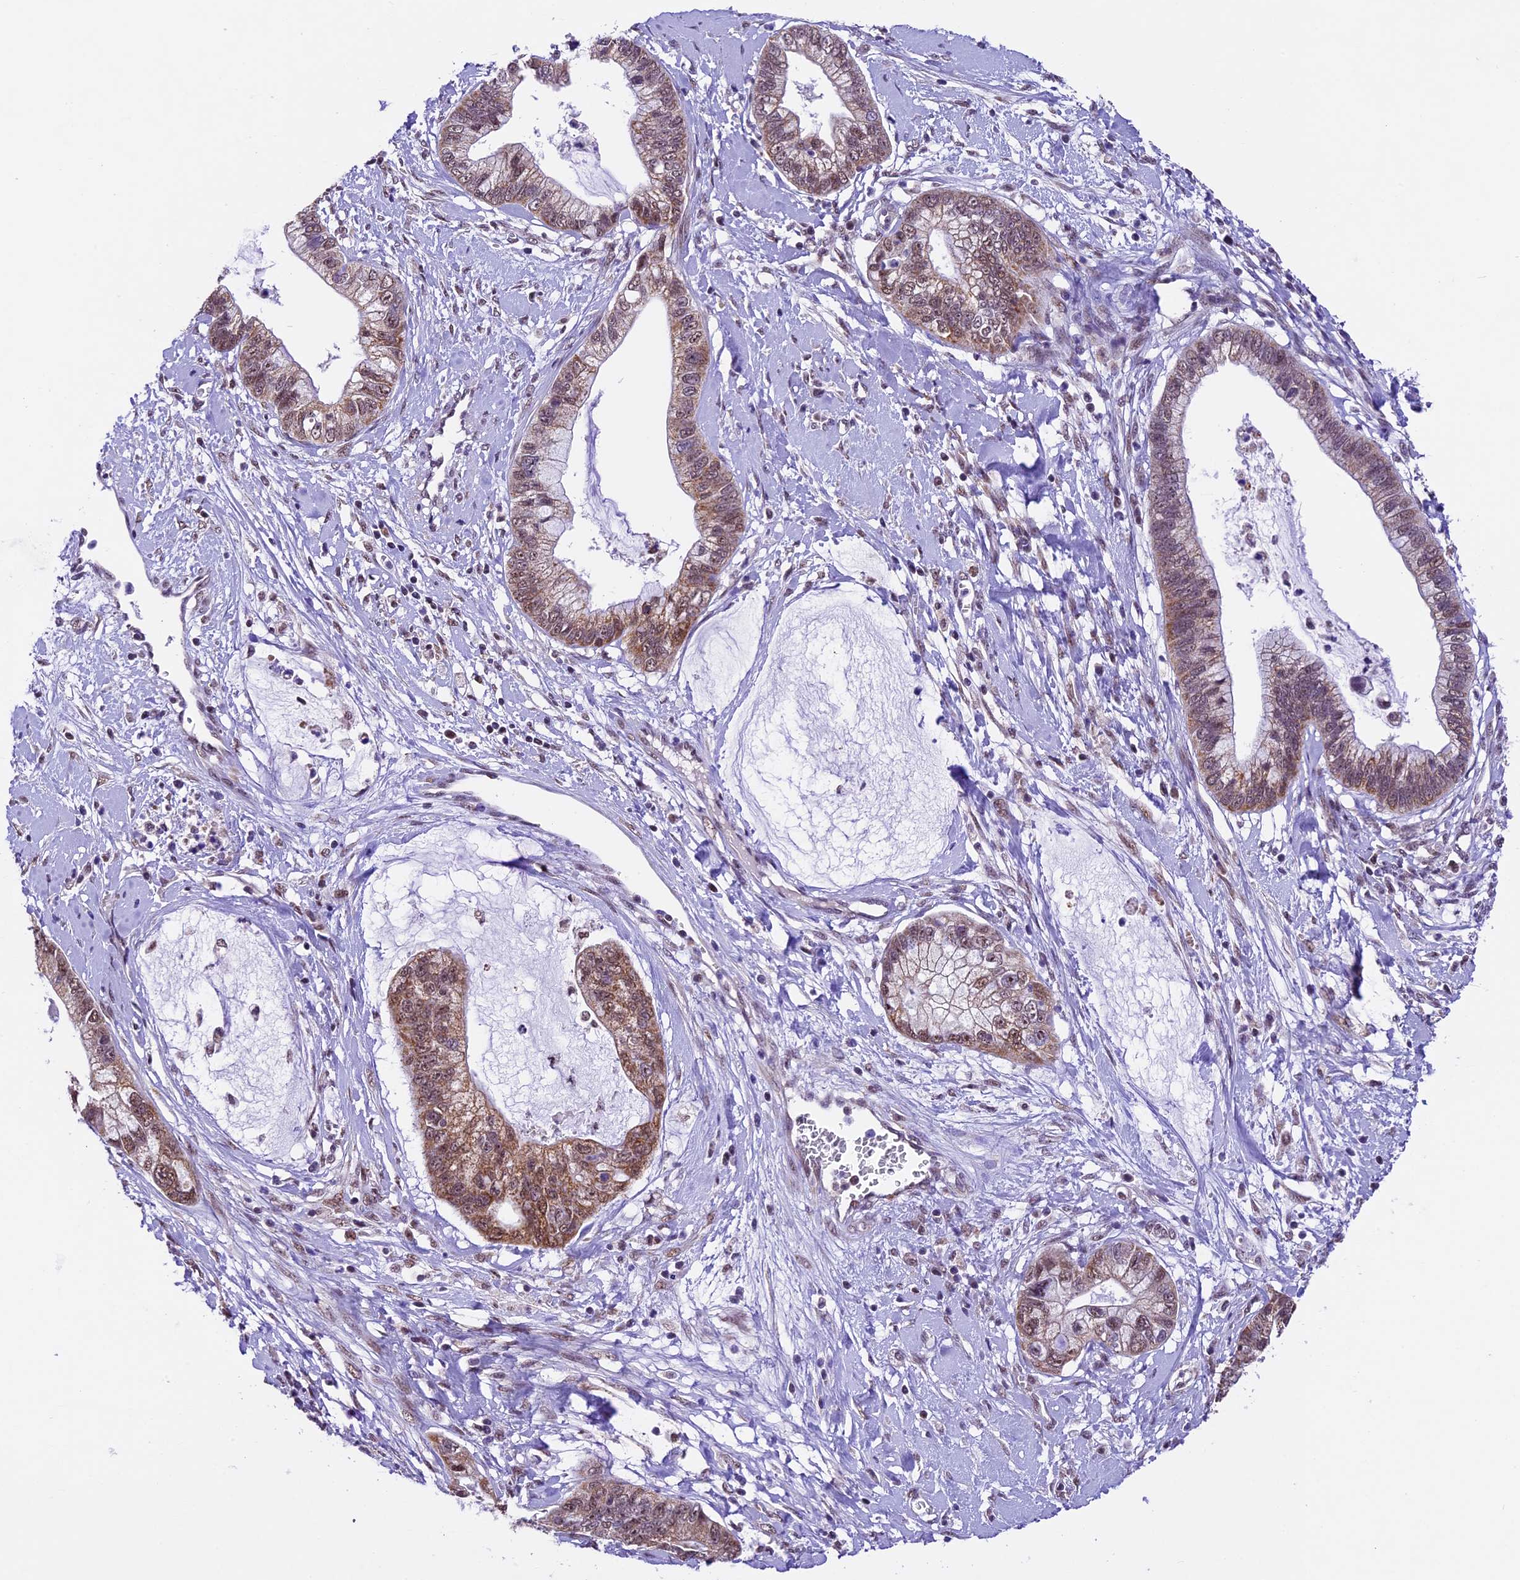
{"staining": {"intensity": "moderate", "quantity": ">75%", "location": "cytoplasmic/membranous,nuclear"}, "tissue": "cervical cancer", "cell_type": "Tumor cells", "image_type": "cancer", "snomed": [{"axis": "morphology", "description": "Adenocarcinoma, NOS"}, {"axis": "topography", "description": "Cervix"}], "caption": "A high-resolution histopathology image shows IHC staining of cervical cancer (adenocarcinoma), which shows moderate cytoplasmic/membranous and nuclear staining in about >75% of tumor cells.", "gene": "CARS2", "patient": {"sex": "female", "age": 44}}